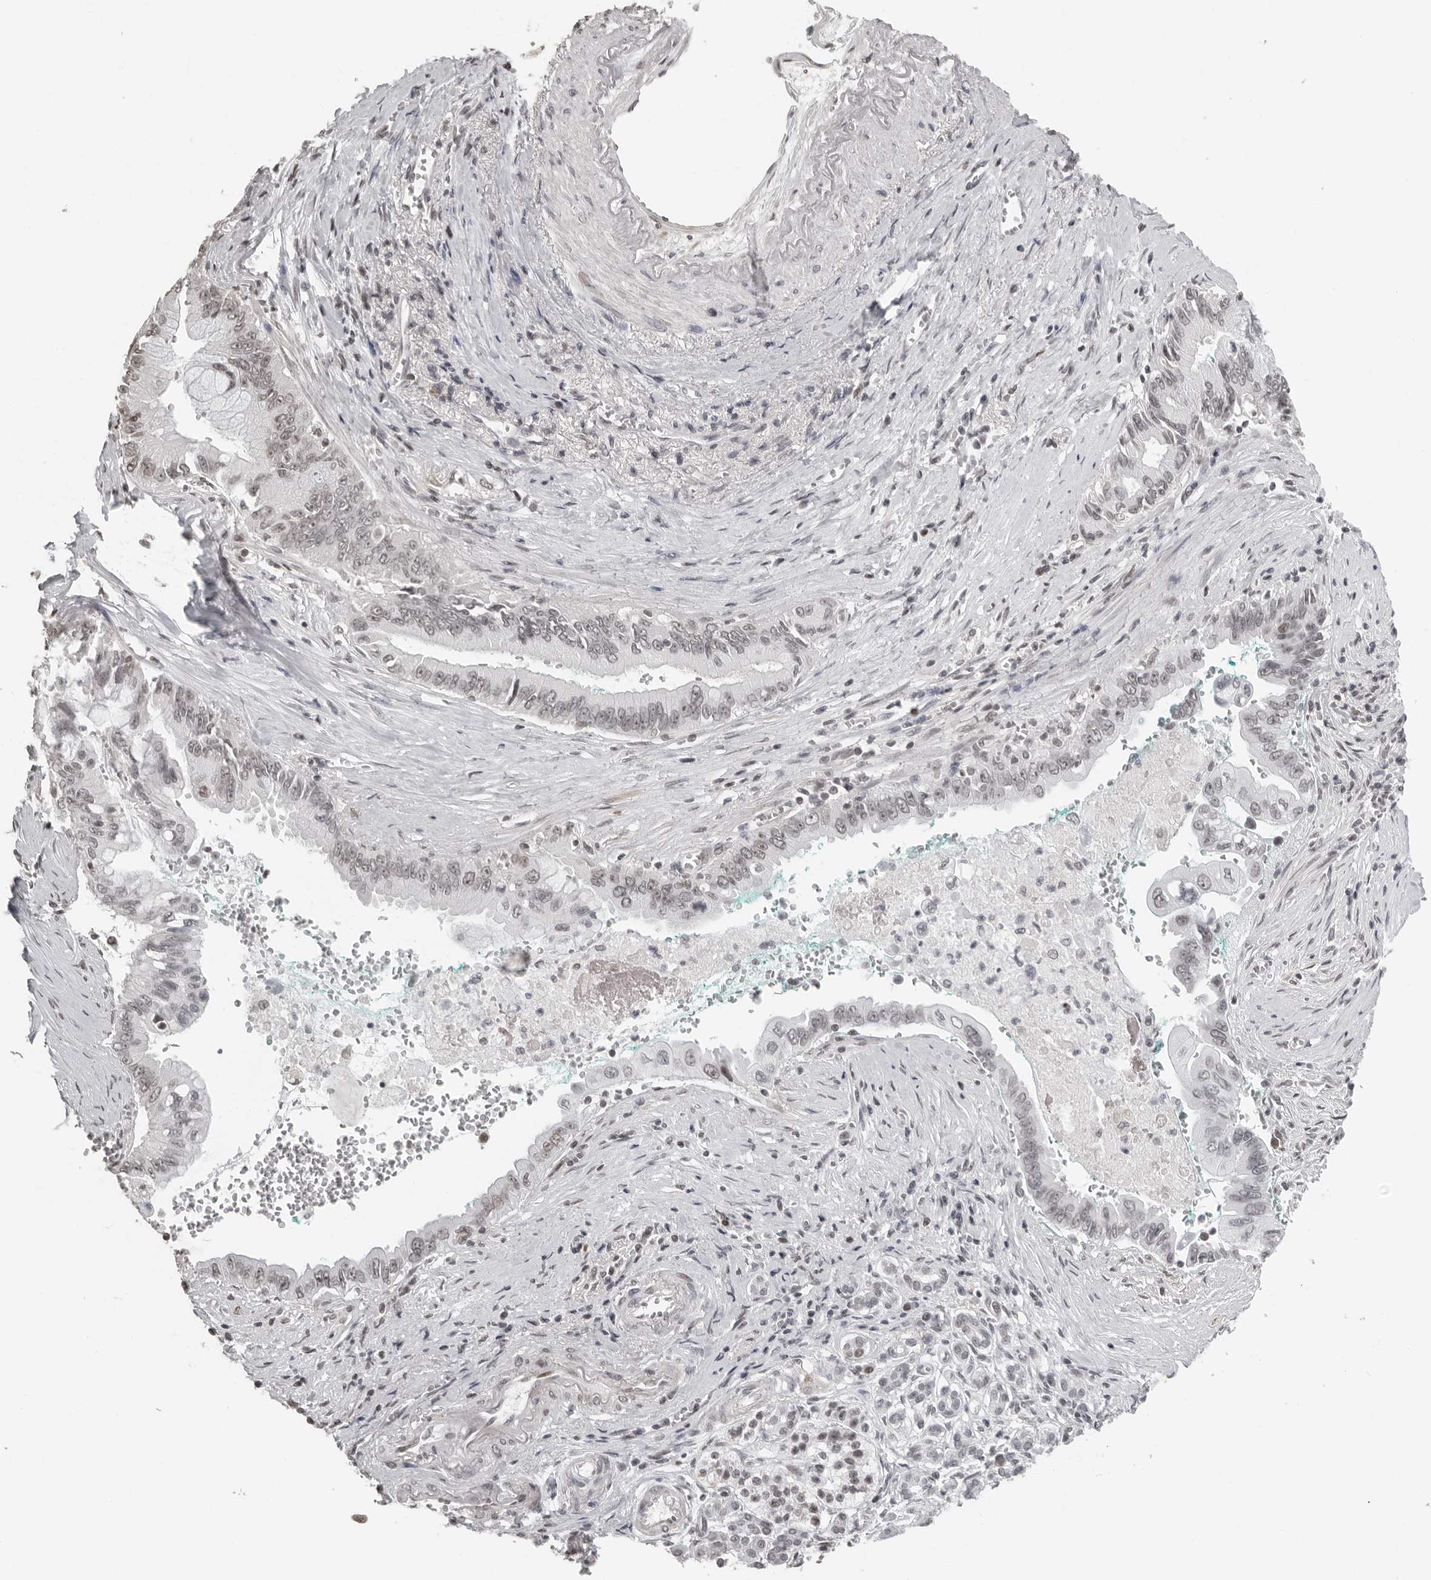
{"staining": {"intensity": "weak", "quantity": "<25%", "location": "nuclear"}, "tissue": "pancreatic cancer", "cell_type": "Tumor cells", "image_type": "cancer", "snomed": [{"axis": "morphology", "description": "Adenocarcinoma, NOS"}, {"axis": "topography", "description": "Pancreas"}], "caption": "A micrograph of pancreatic adenocarcinoma stained for a protein reveals no brown staining in tumor cells.", "gene": "ORC1", "patient": {"sex": "male", "age": 78}}